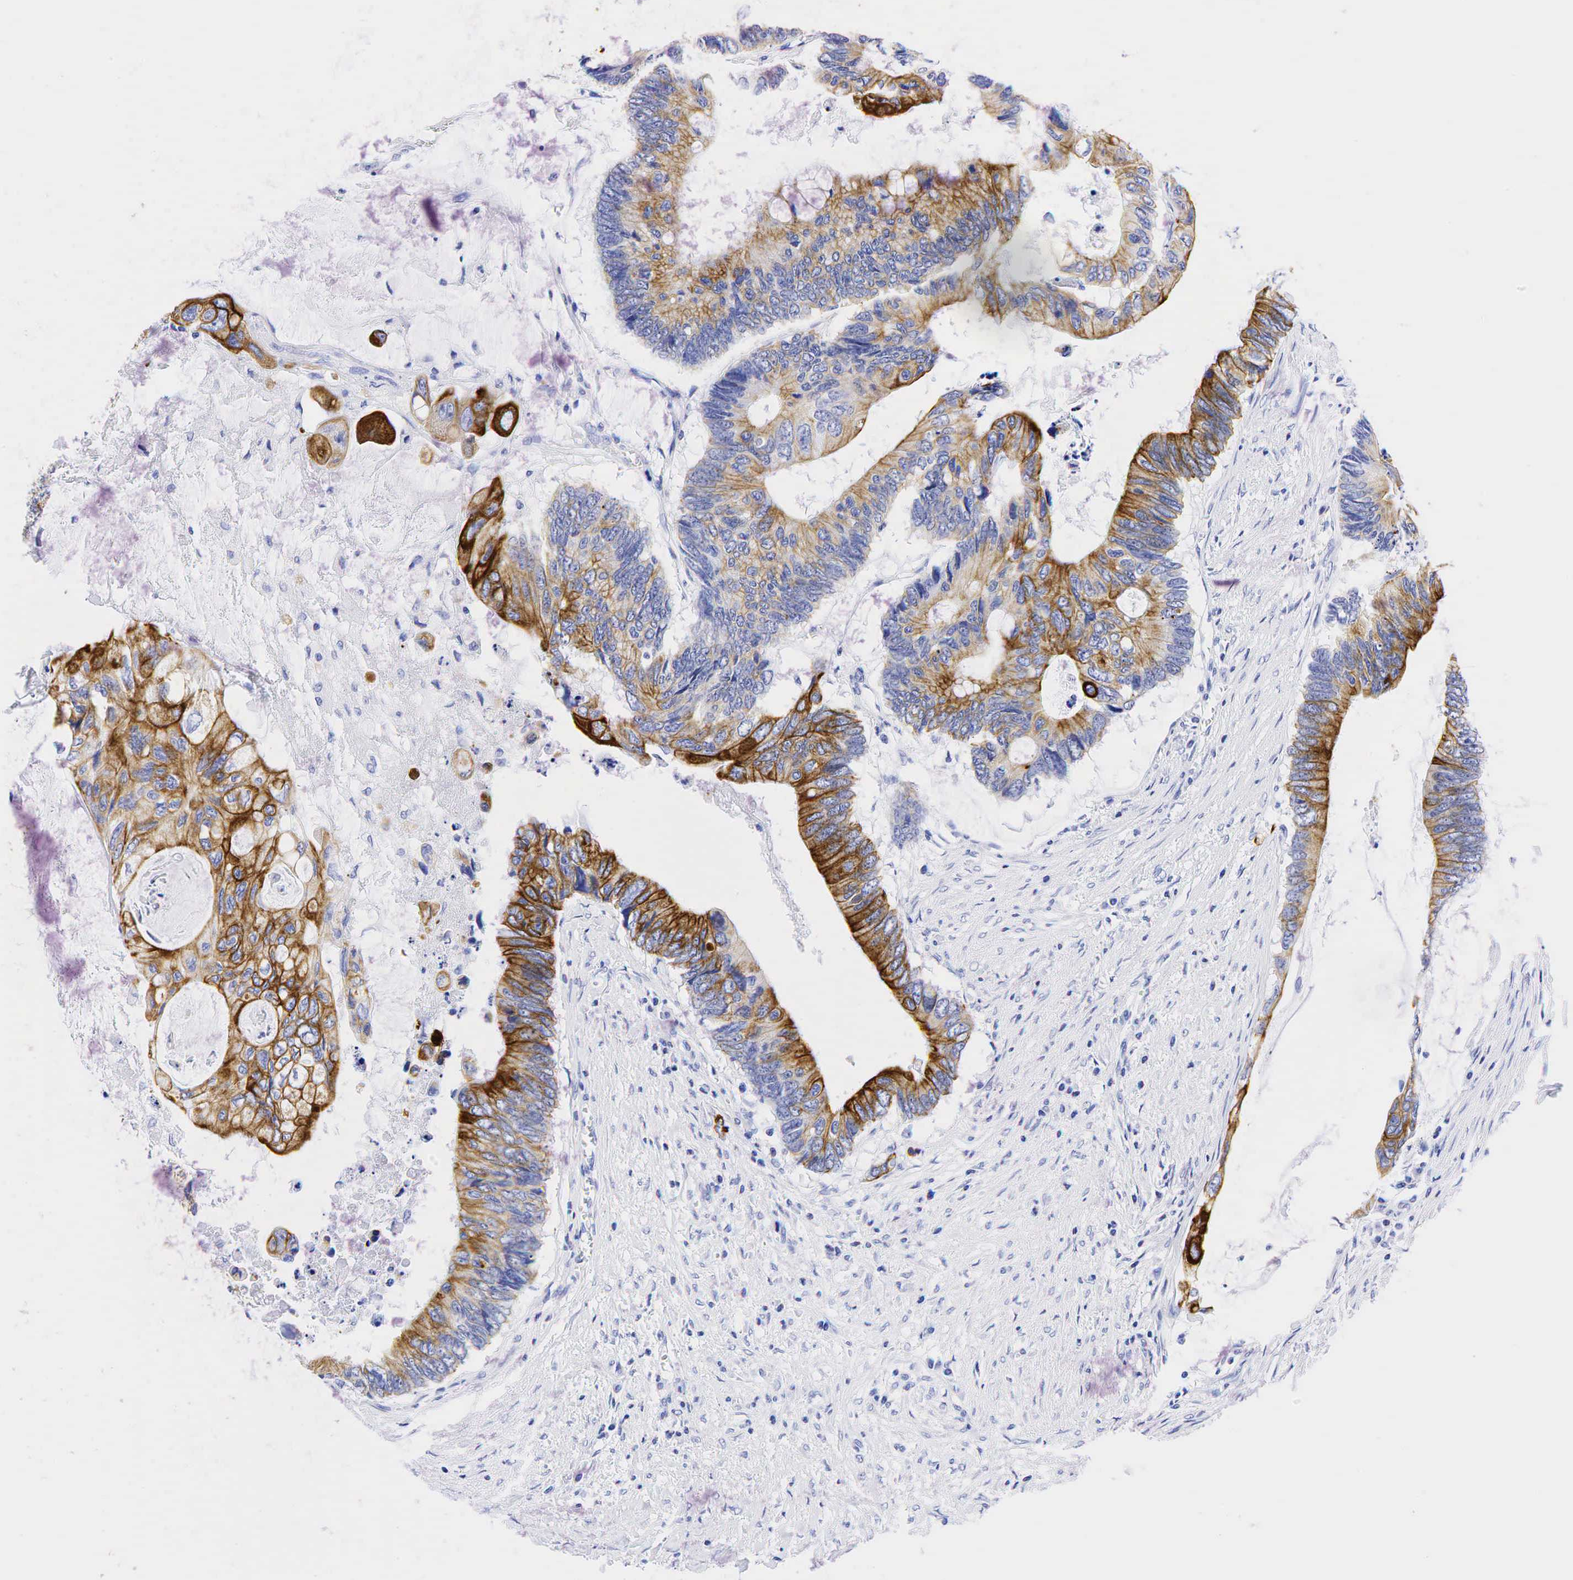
{"staining": {"intensity": "strong", "quantity": "25%-75%", "location": "cytoplasmic/membranous"}, "tissue": "colorectal cancer", "cell_type": "Tumor cells", "image_type": "cancer", "snomed": [{"axis": "morphology", "description": "Adenocarcinoma, NOS"}, {"axis": "topography", "description": "Colon"}], "caption": "High-magnification brightfield microscopy of colorectal adenocarcinoma stained with DAB (brown) and counterstained with hematoxylin (blue). tumor cells exhibit strong cytoplasmic/membranous staining is appreciated in approximately25%-75% of cells. The staining is performed using DAB brown chromogen to label protein expression. The nuclei are counter-stained blue using hematoxylin.", "gene": "KRT19", "patient": {"sex": "male", "age": 65}}